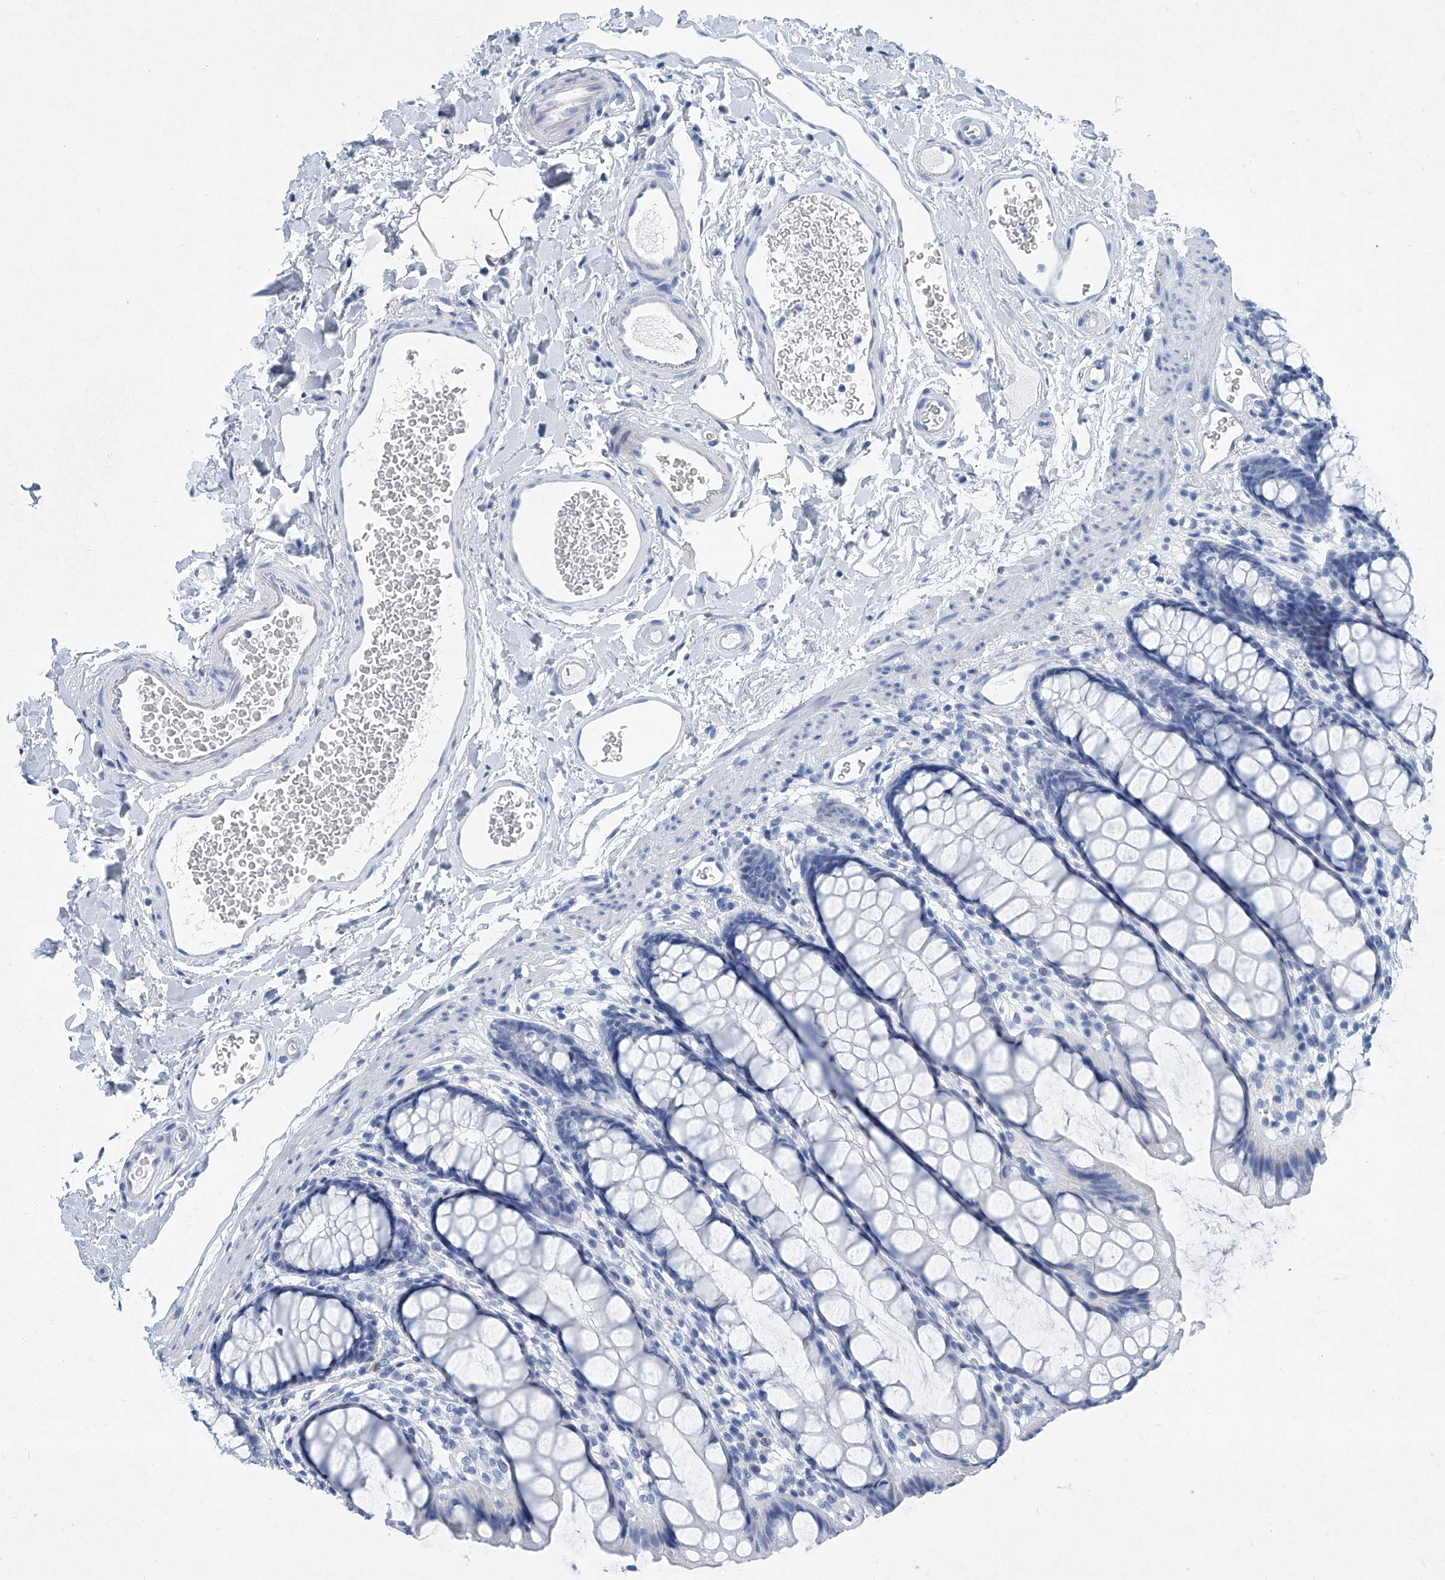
{"staining": {"intensity": "negative", "quantity": "none", "location": "none"}, "tissue": "rectum", "cell_type": "Glandular cells", "image_type": "normal", "snomed": [{"axis": "morphology", "description": "Normal tissue, NOS"}, {"axis": "topography", "description": "Rectum"}], "caption": "Immunohistochemical staining of normal rectum exhibits no significant positivity in glandular cells.", "gene": "CYP2A7", "patient": {"sex": "female", "age": 65}}